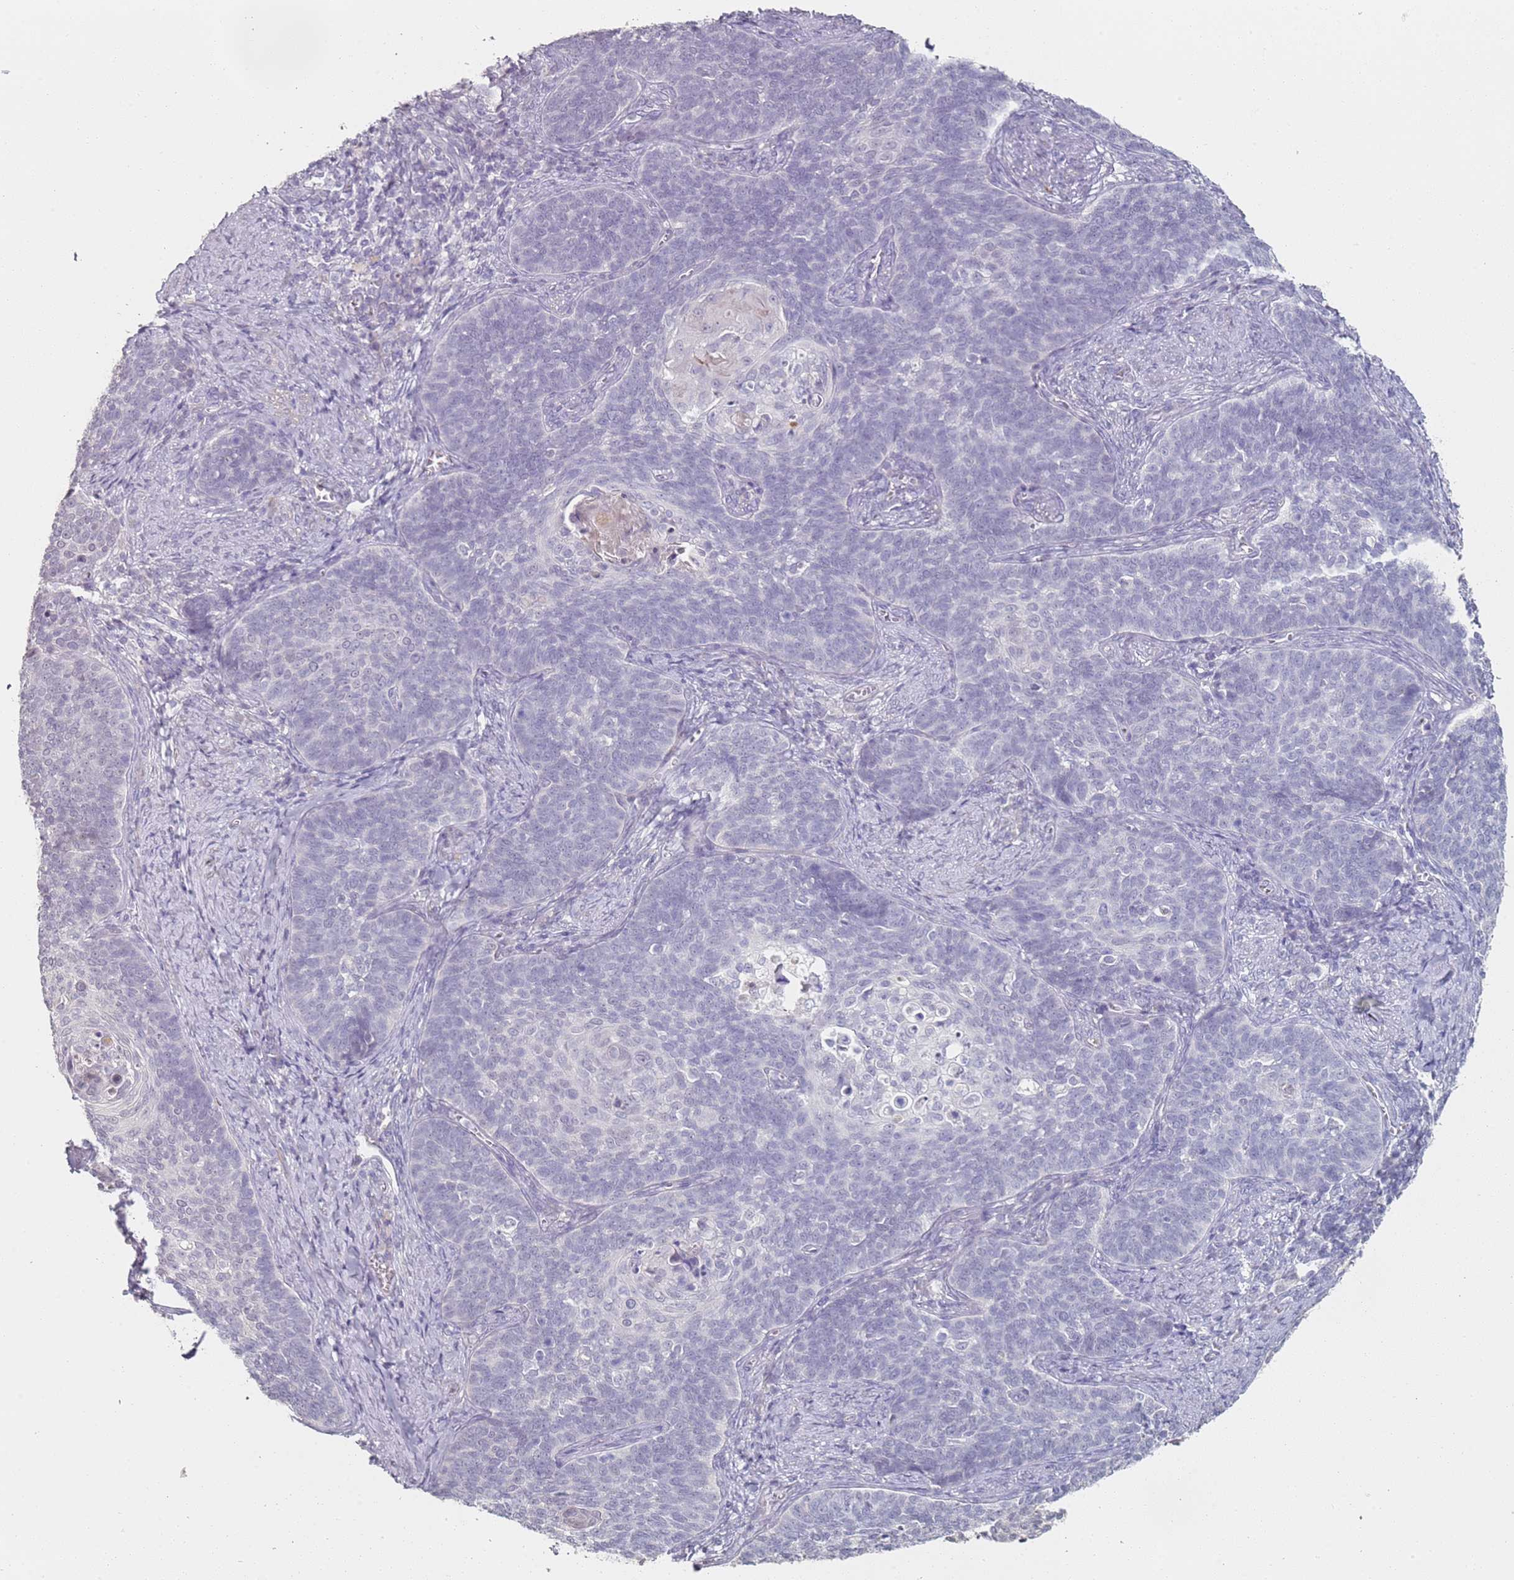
{"staining": {"intensity": "negative", "quantity": "none", "location": "none"}, "tissue": "cervical cancer", "cell_type": "Tumor cells", "image_type": "cancer", "snomed": [{"axis": "morphology", "description": "Normal tissue, NOS"}, {"axis": "morphology", "description": "Squamous cell carcinoma, NOS"}, {"axis": "topography", "description": "Cervix"}], "caption": "Photomicrograph shows no protein staining in tumor cells of cervical cancer (squamous cell carcinoma) tissue. Nuclei are stained in blue.", "gene": "DNAH11", "patient": {"sex": "female", "age": 39}}